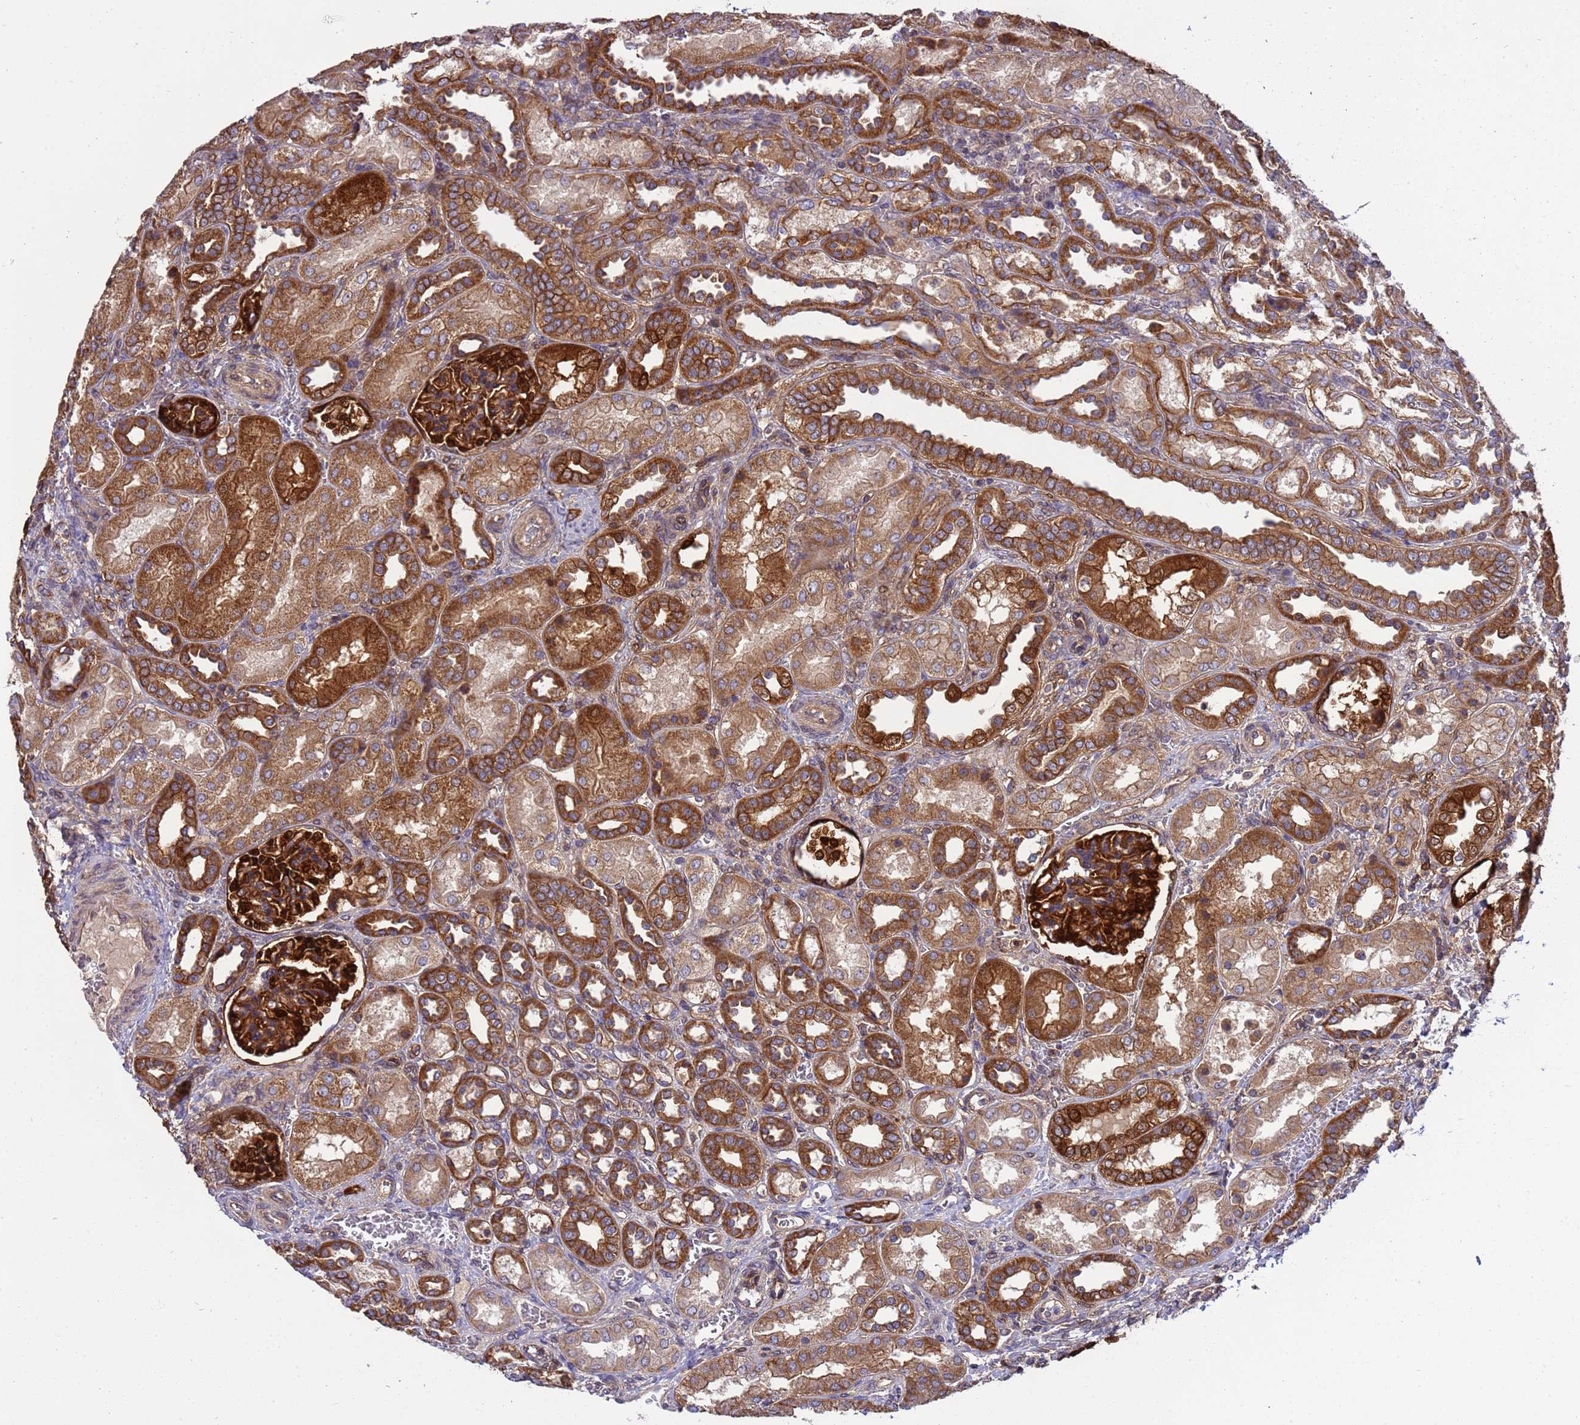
{"staining": {"intensity": "strong", "quantity": ">75%", "location": "cytoplasmic/membranous"}, "tissue": "kidney", "cell_type": "Cells in glomeruli", "image_type": "normal", "snomed": [{"axis": "morphology", "description": "Normal tissue, NOS"}, {"axis": "morphology", "description": "Neoplasm, malignant, NOS"}, {"axis": "topography", "description": "Kidney"}], "caption": "This micrograph displays immunohistochemistry (IHC) staining of benign human kidney, with high strong cytoplasmic/membranous expression in approximately >75% of cells in glomeruli.", "gene": "SMCO3", "patient": {"sex": "female", "age": 1}}